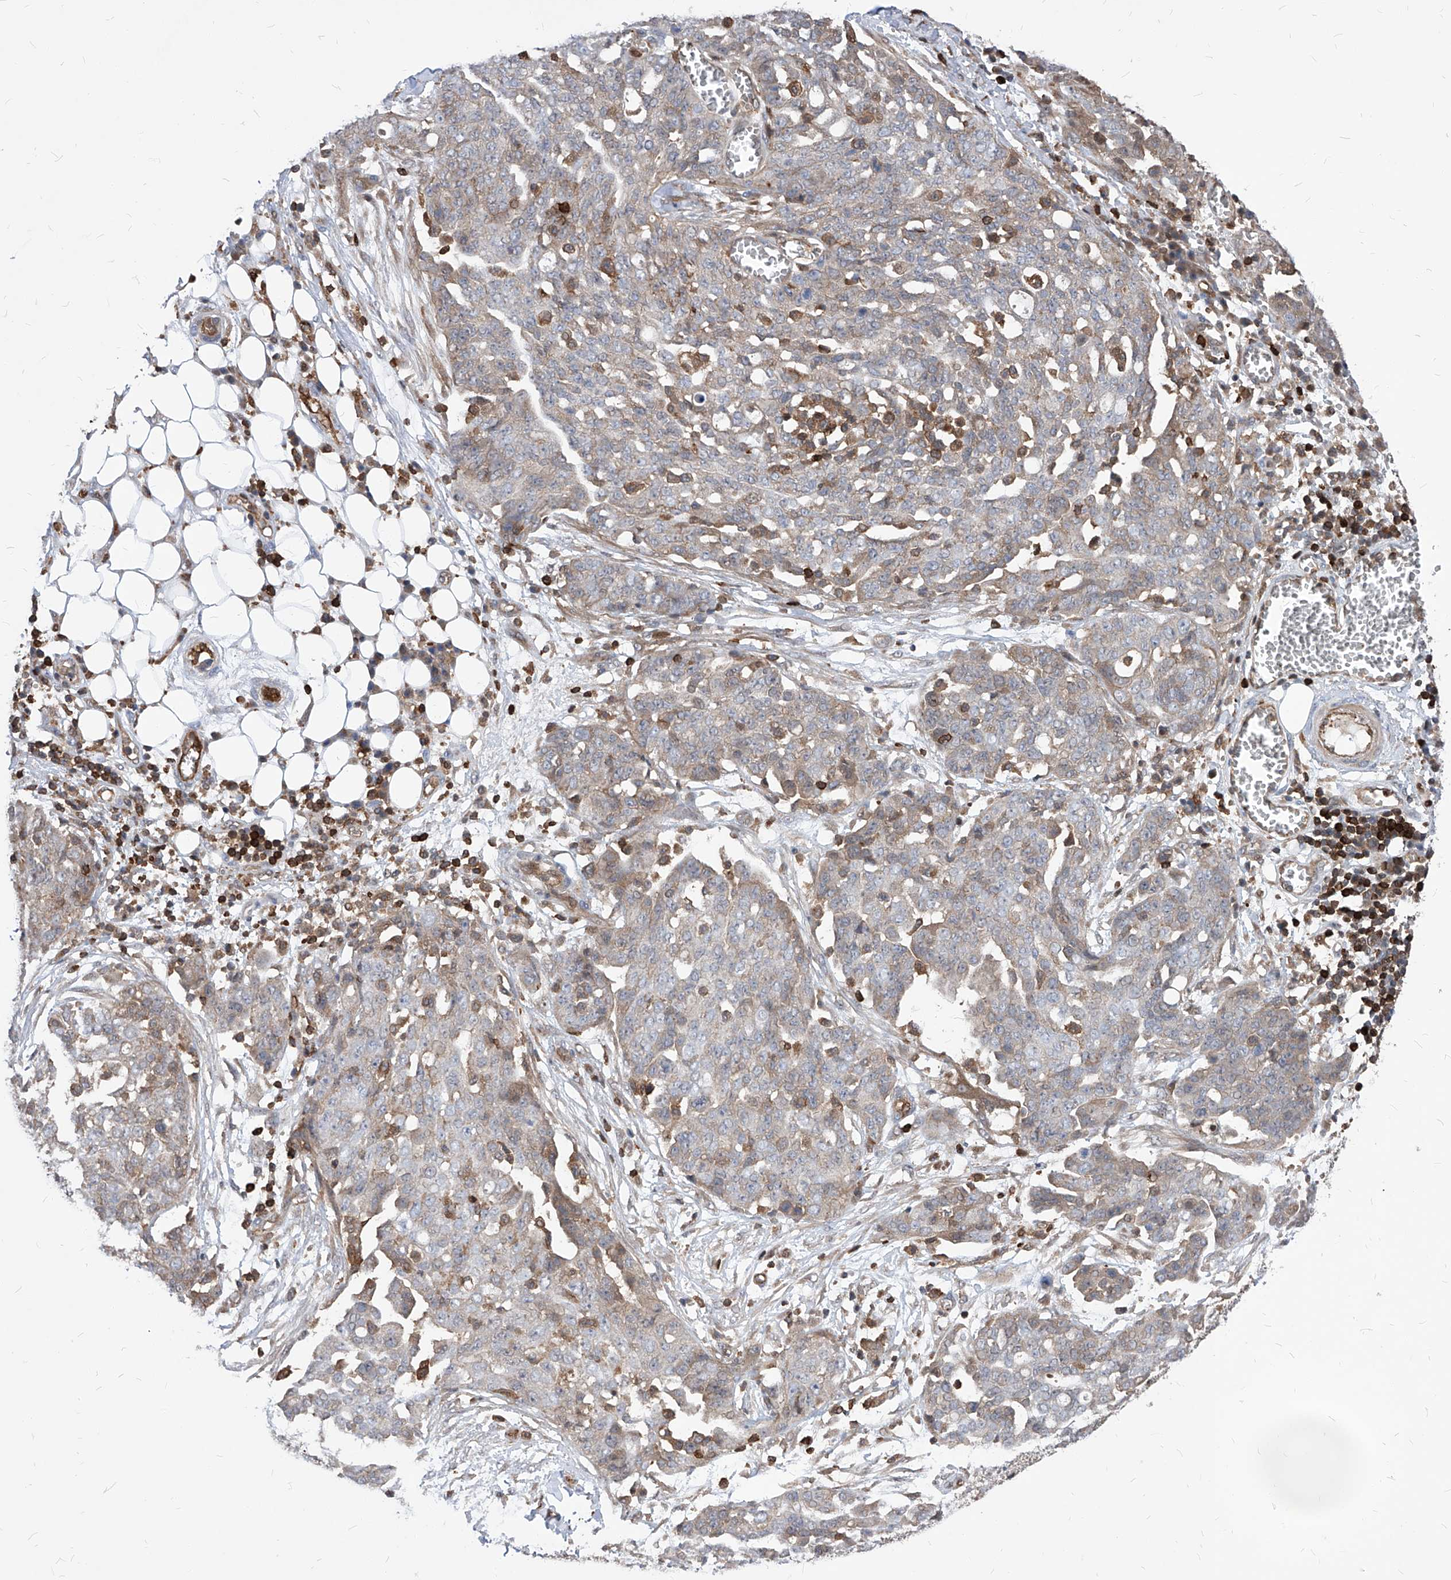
{"staining": {"intensity": "weak", "quantity": "<25%", "location": "cytoplasmic/membranous"}, "tissue": "ovarian cancer", "cell_type": "Tumor cells", "image_type": "cancer", "snomed": [{"axis": "morphology", "description": "Cystadenocarcinoma, serous, NOS"}, {"axis": "topography", "description": "Soft tissue"}, {"axis": "topography", "description": "Ovary"}], "caption": "A histopathology image of human ovarian serous cystadenocarcinoma is negative for staining in tumor cells.", "gene": "ABRACL", "patient": {"sex": "female", "age": 57}}